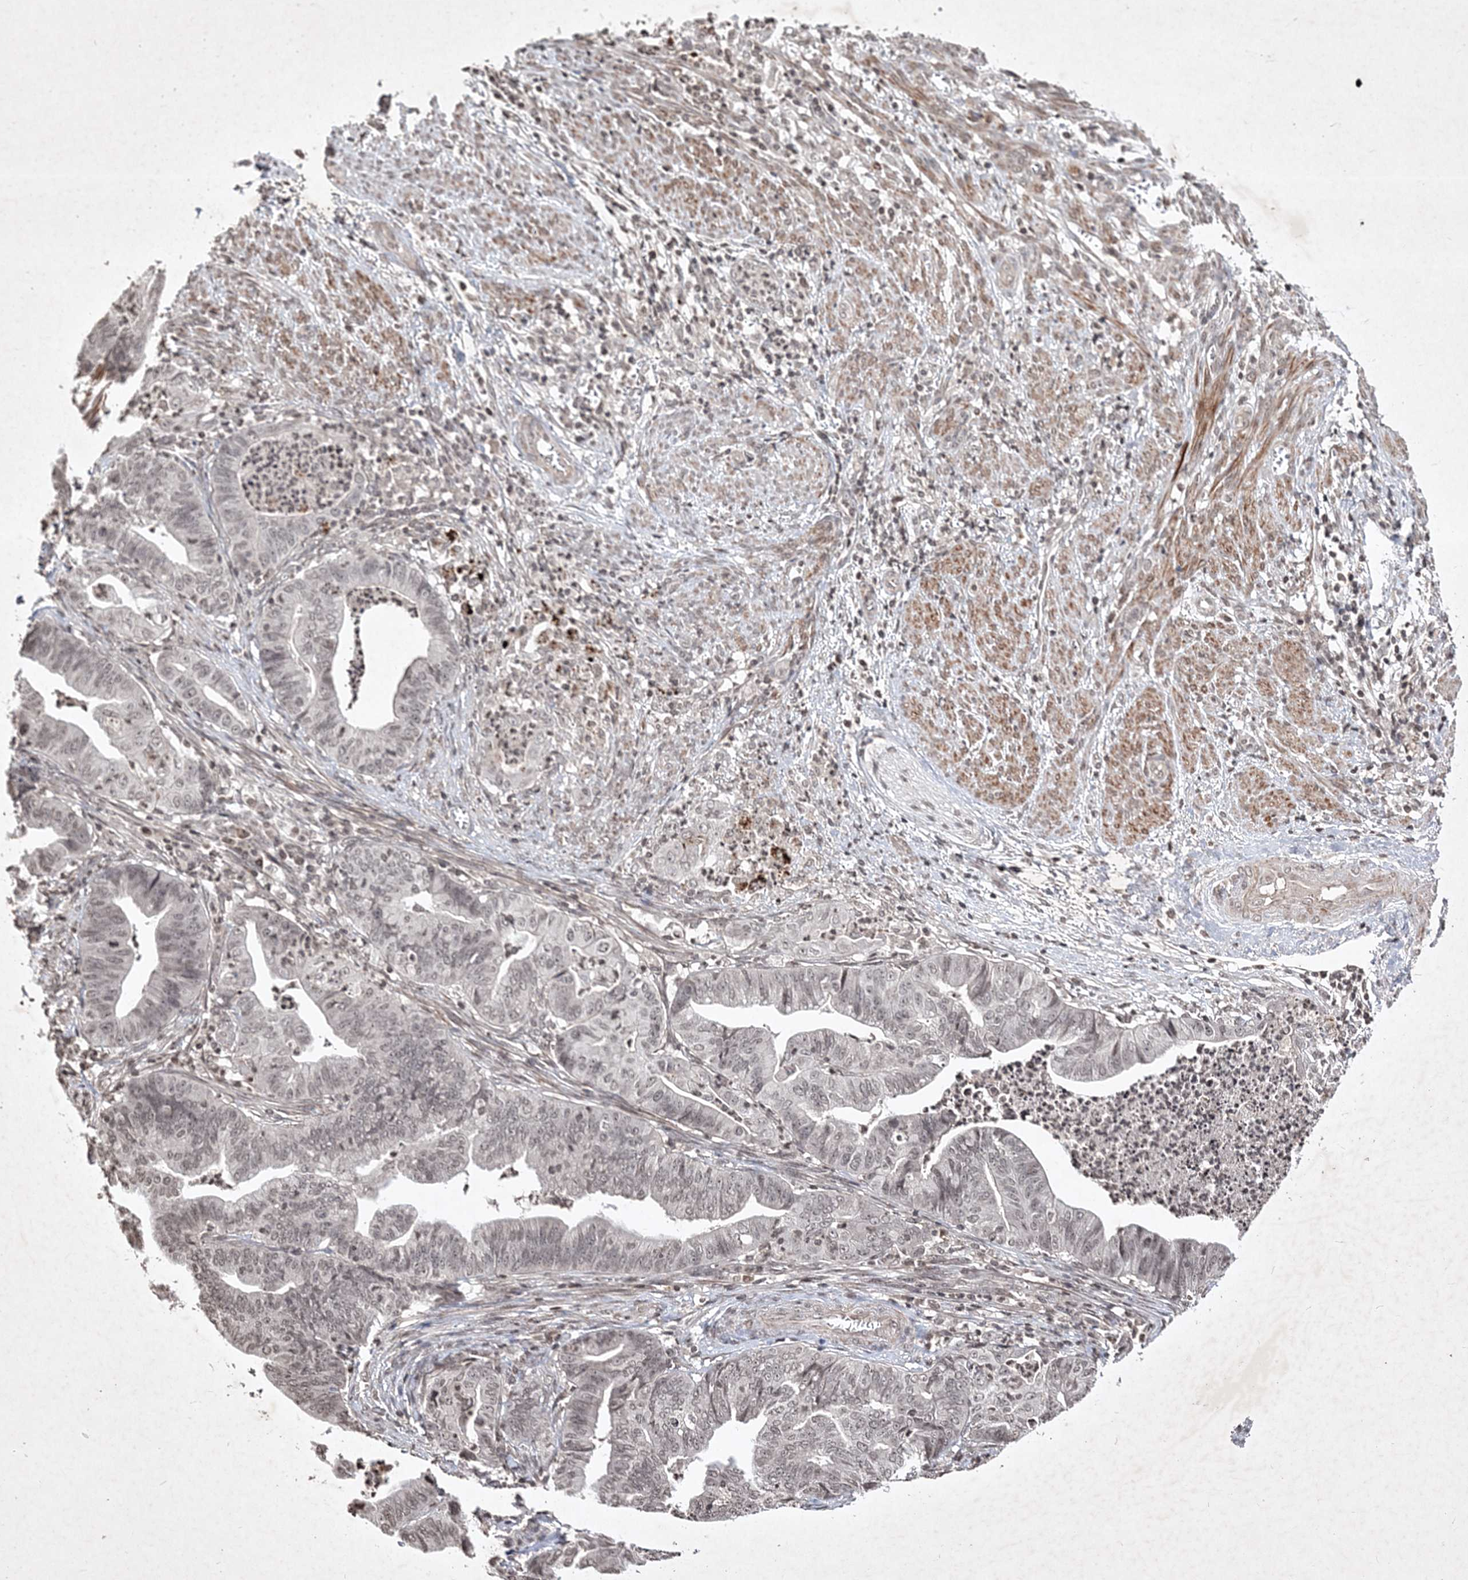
{"staining": {"intensity": "weak", "quantity": ">75%", "location": "nuclear"}, "tissue": "endometrial cancer", "cell_type": "Tumor cells", "image_type": "cancer", "snomed": [{"axis": "morphology", "description": "Polyp, NOS"}, {"axis": "morphology", "description": "Adenocarcinoma, NOS"}, {"axis": "morphology", "description": "Adenoma, NOS"}, {"axis": "topography", "description": "Endometrium"}], "caption": "IHC staining of endometrial cancer, which reveals low levels of weak nuclear positivity in about >75% of tumor cells indicating weak nuclear protein positivity. The staining was performed using DAB (brown) for protein detection and nuclei were counterstained in hematoxylin (blue).", "gene": "SOWAHB", "patient": {"sex": "female", "age": 79}}